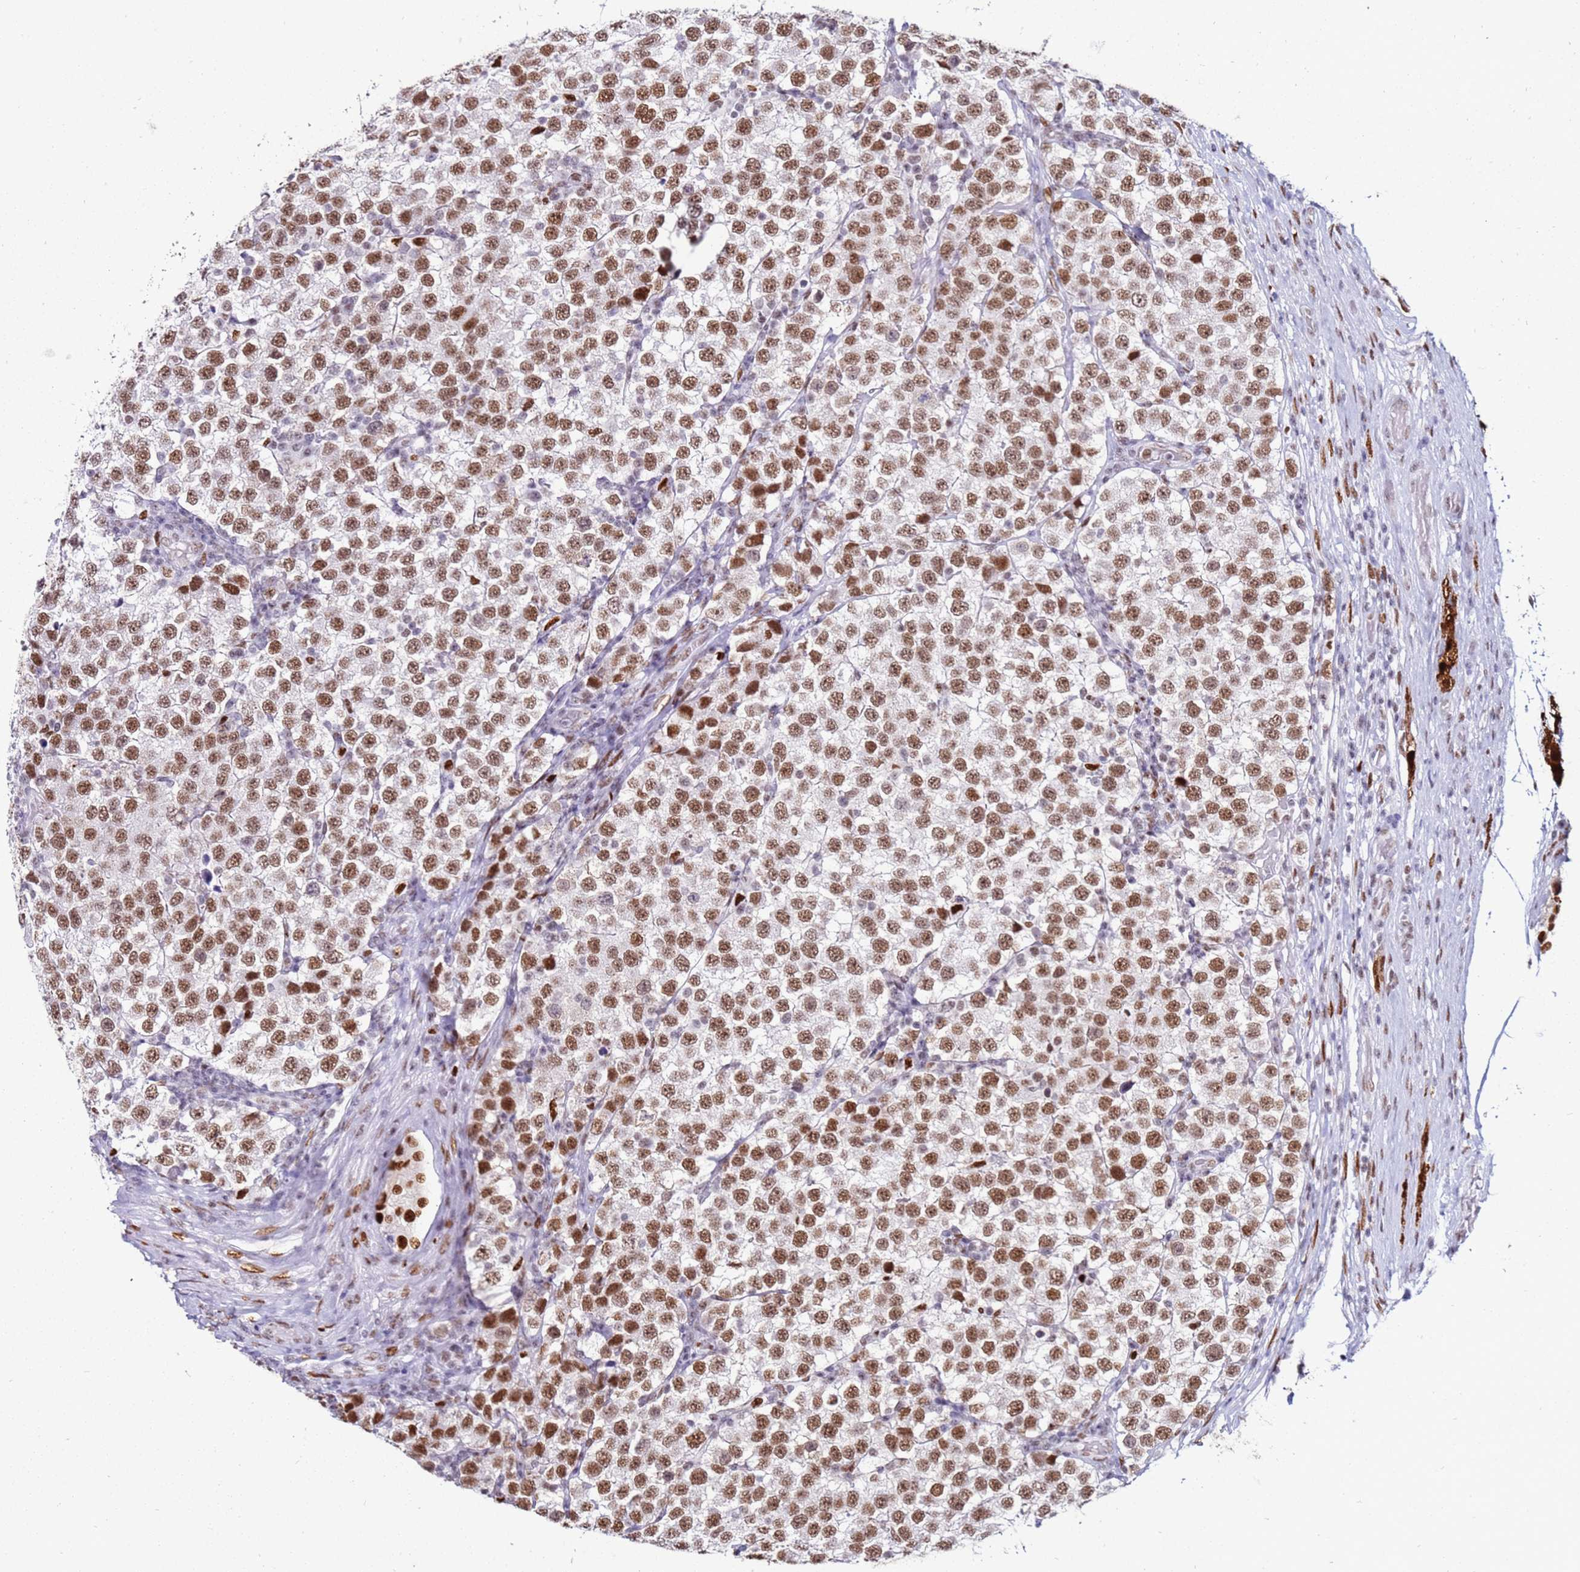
{"staining": {"intensity": "strong", "quantity": ">75%", "location": "nuclear"}, "tissue": "testis cancer", "cell_type": "Tumor cells", "image_type": "cancer", "snomed": [{"axis": "morphology", "description": "Seminoma, NOS"}, {"axis": "topography", "description": "Testis"}], "caption": "Testis cancer was stained to show a protein in brown. There is high levels of strong nuclear expression in about >75% of tumor cells. Using DAB (brown) and hematoxylin (blue) stains, captured at high magnification using brightfield microscopy.", "gene": "KPNA4", "patient": {"sex": "male", "age": 34}}